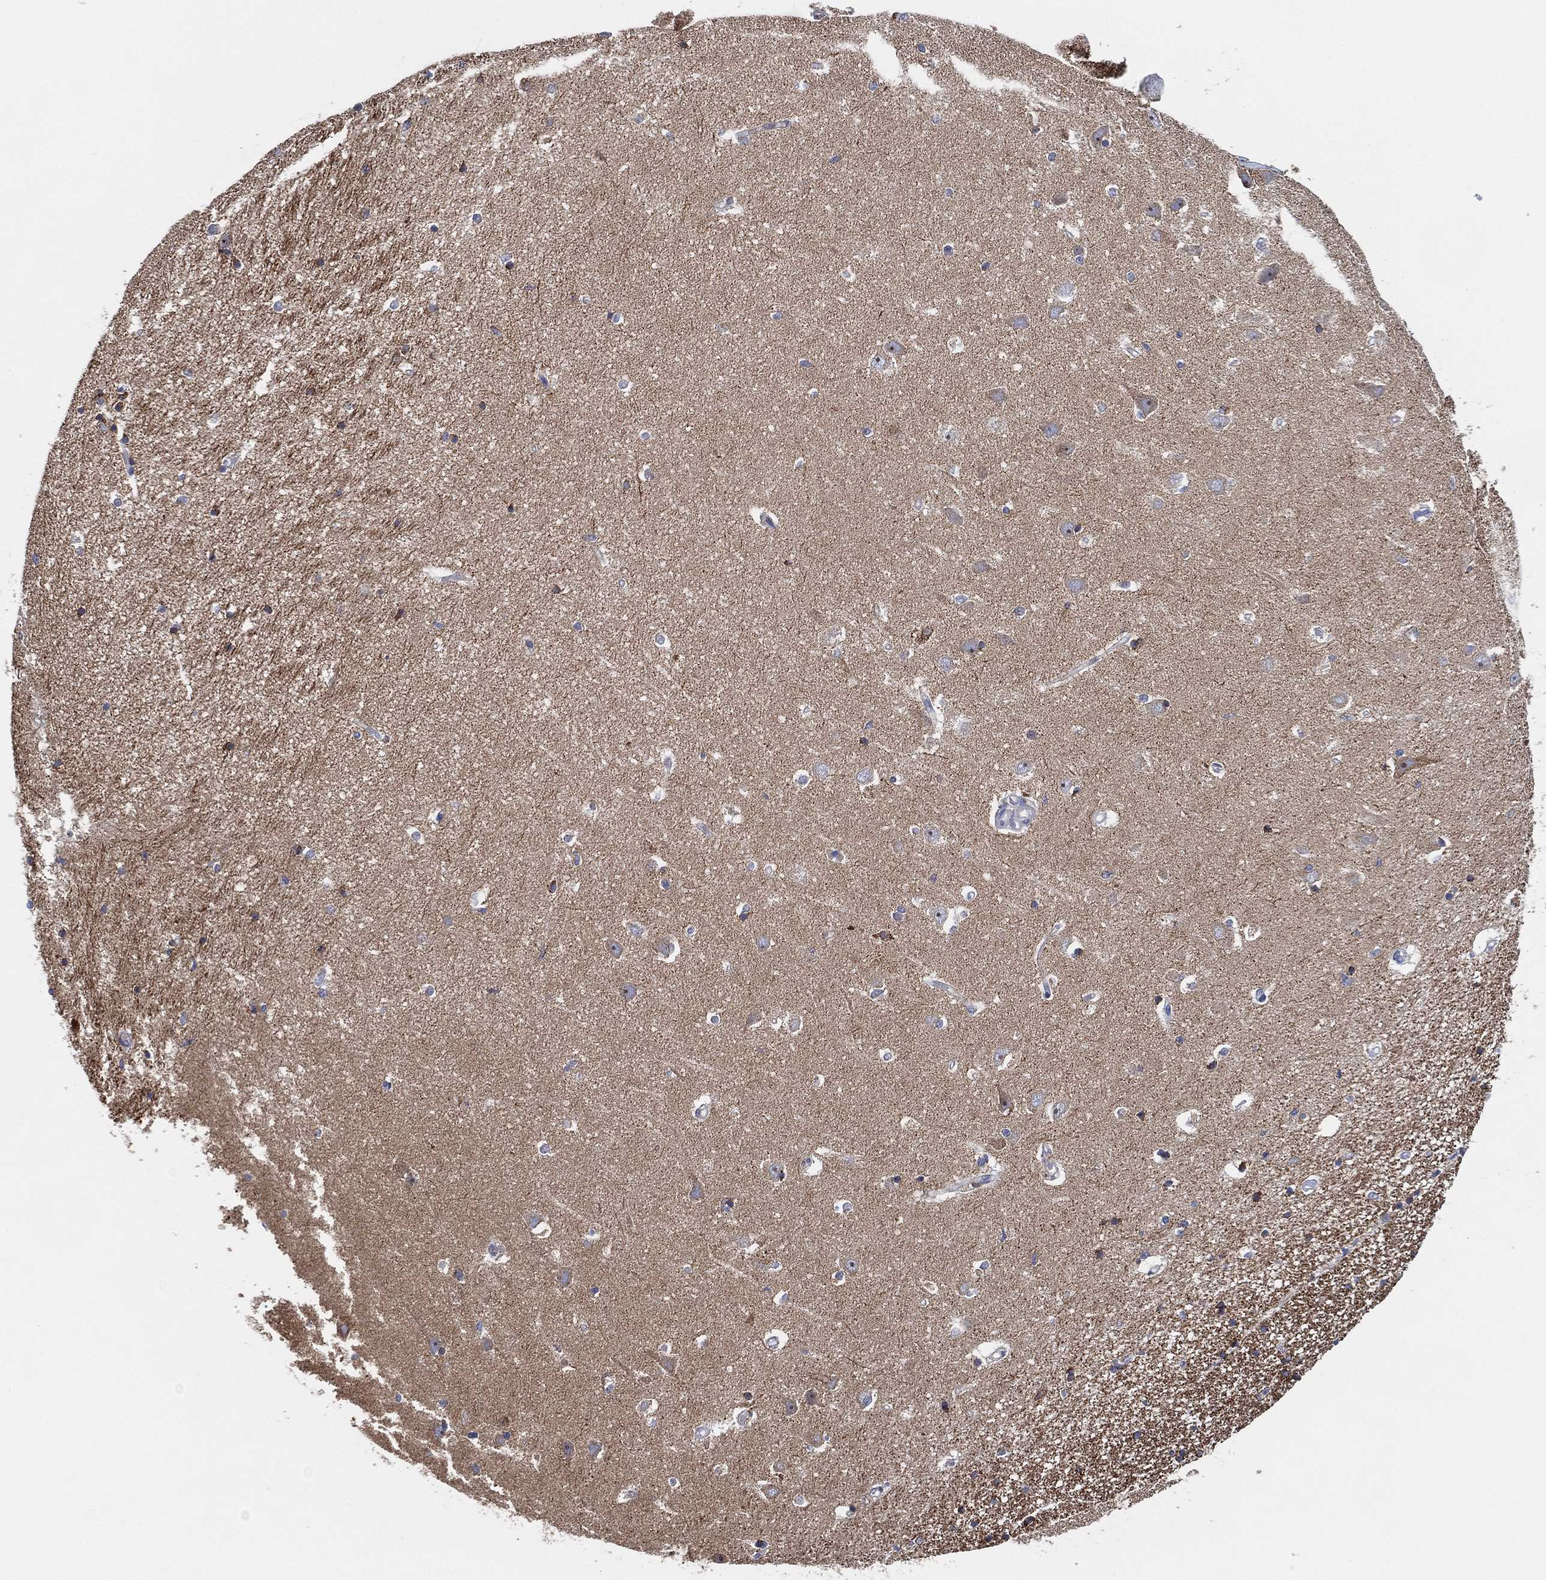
{"staining": {"intensity": "negative", "quantity": "none", "location": "none"}, "tissue": "hippocampus", "cell_type": "Glial cells", "image_type": "normal", "snomed": [{"axis": "morphology", "description": "Normal tissue, NOS"}, {"axis": "topography", "description": "Hippocampus"}], "caption": "This is an immunohistochemistry histopathology image of normal human hippocampus. There is no positivity in glial cells.", "gene": "GCAT", "patient": {"sex": "female", "age": 64}}